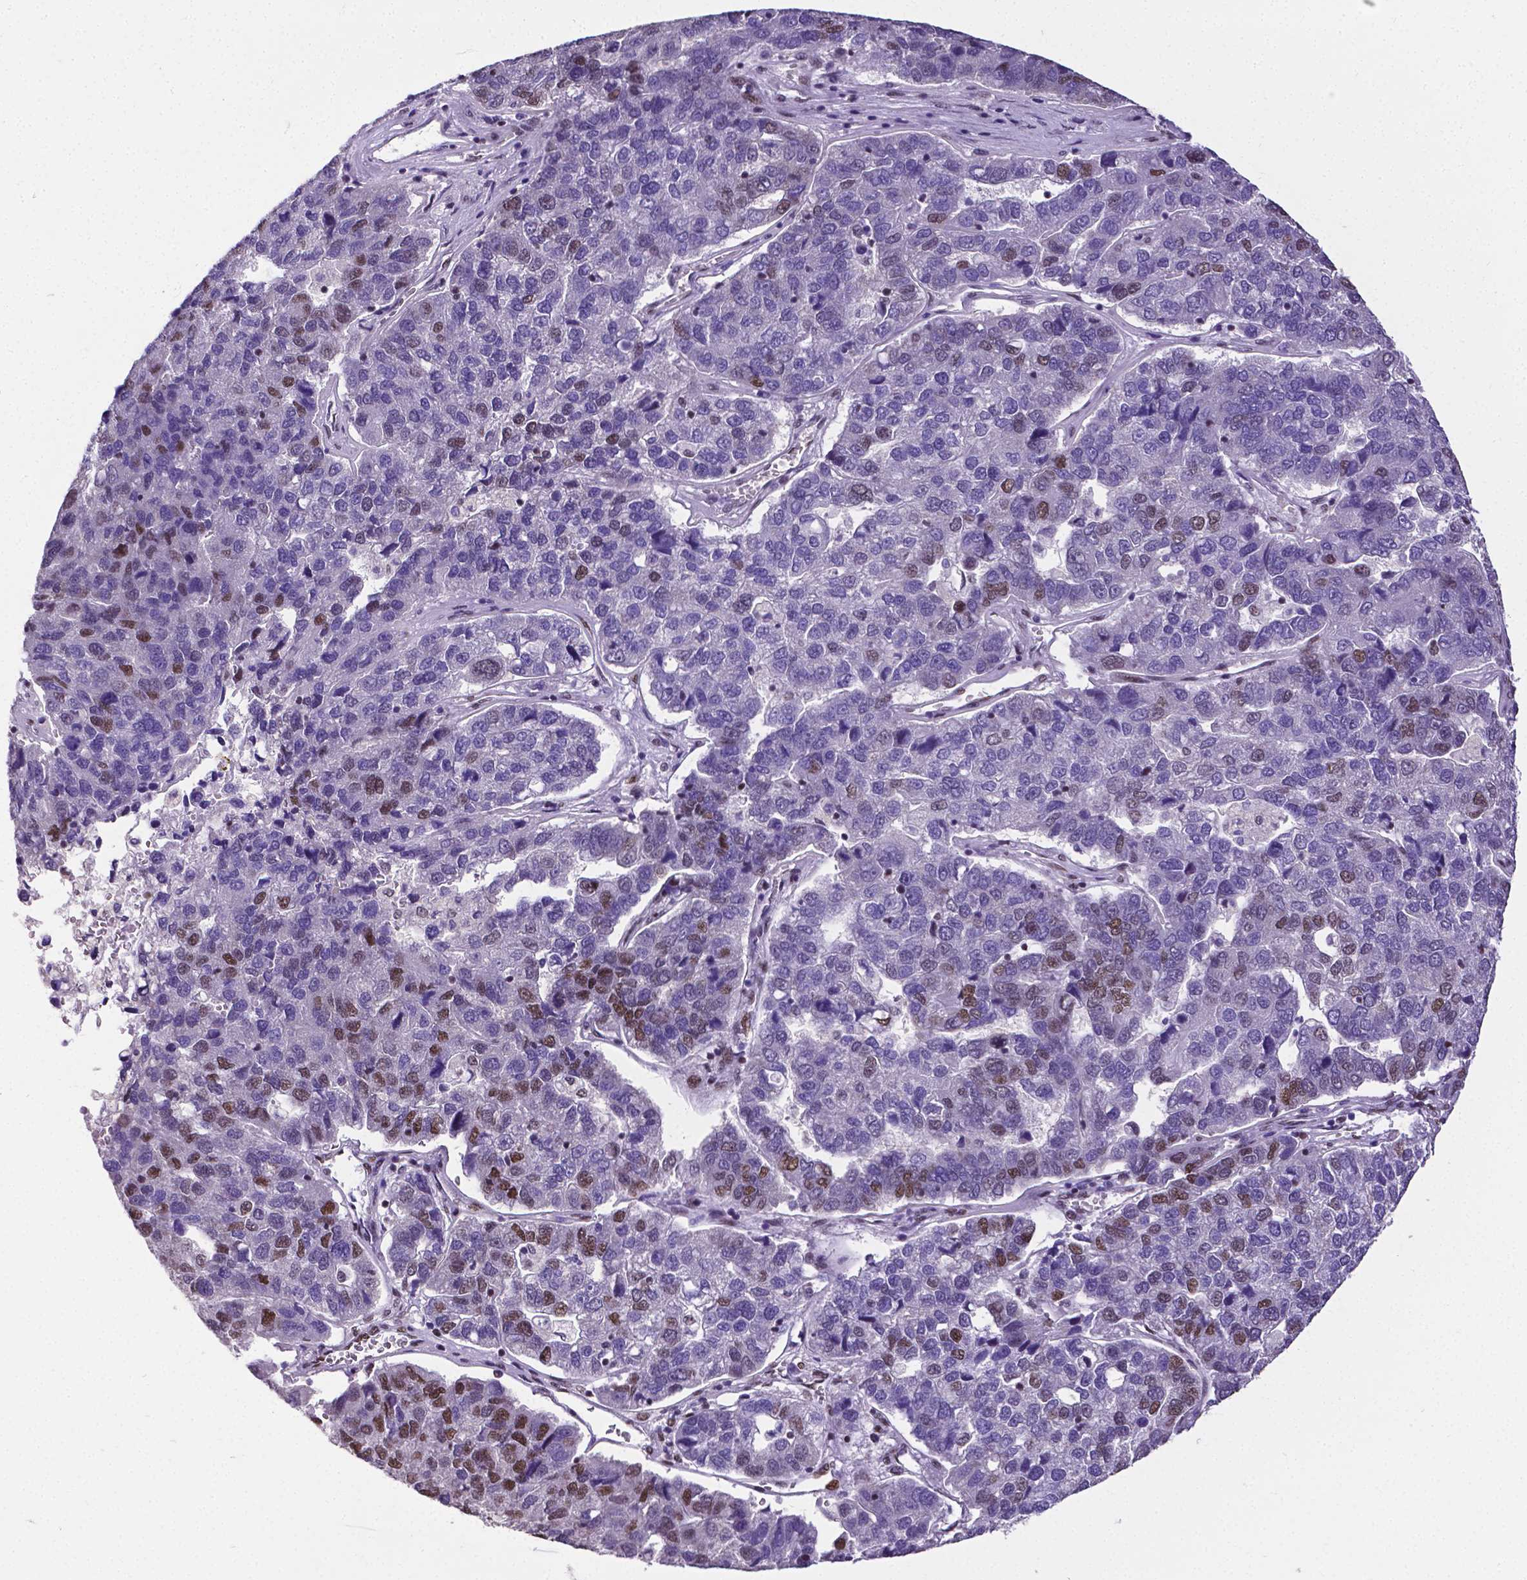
{"staining": {"intensity": "moderate", "quantity": "25%-75%", "location": "nuclear"}, "tissue": "pancreatic cancer", "cell_type": "Tumor cells", "image_type": "cancer", "snomed": [{"axis": "morphology", "description": "Adenocarcinoma, NOS"}, {"axis": "topography", "description": "Pancreas"}], "caption": "Immunohistochemistry of pancreatic adenocarcinoma reveals medium levels of moderate nuclear positivity in about 25%-75% of tumor cells.", "gene": "REST", "patient": {"sex": "female", "age": 61}}